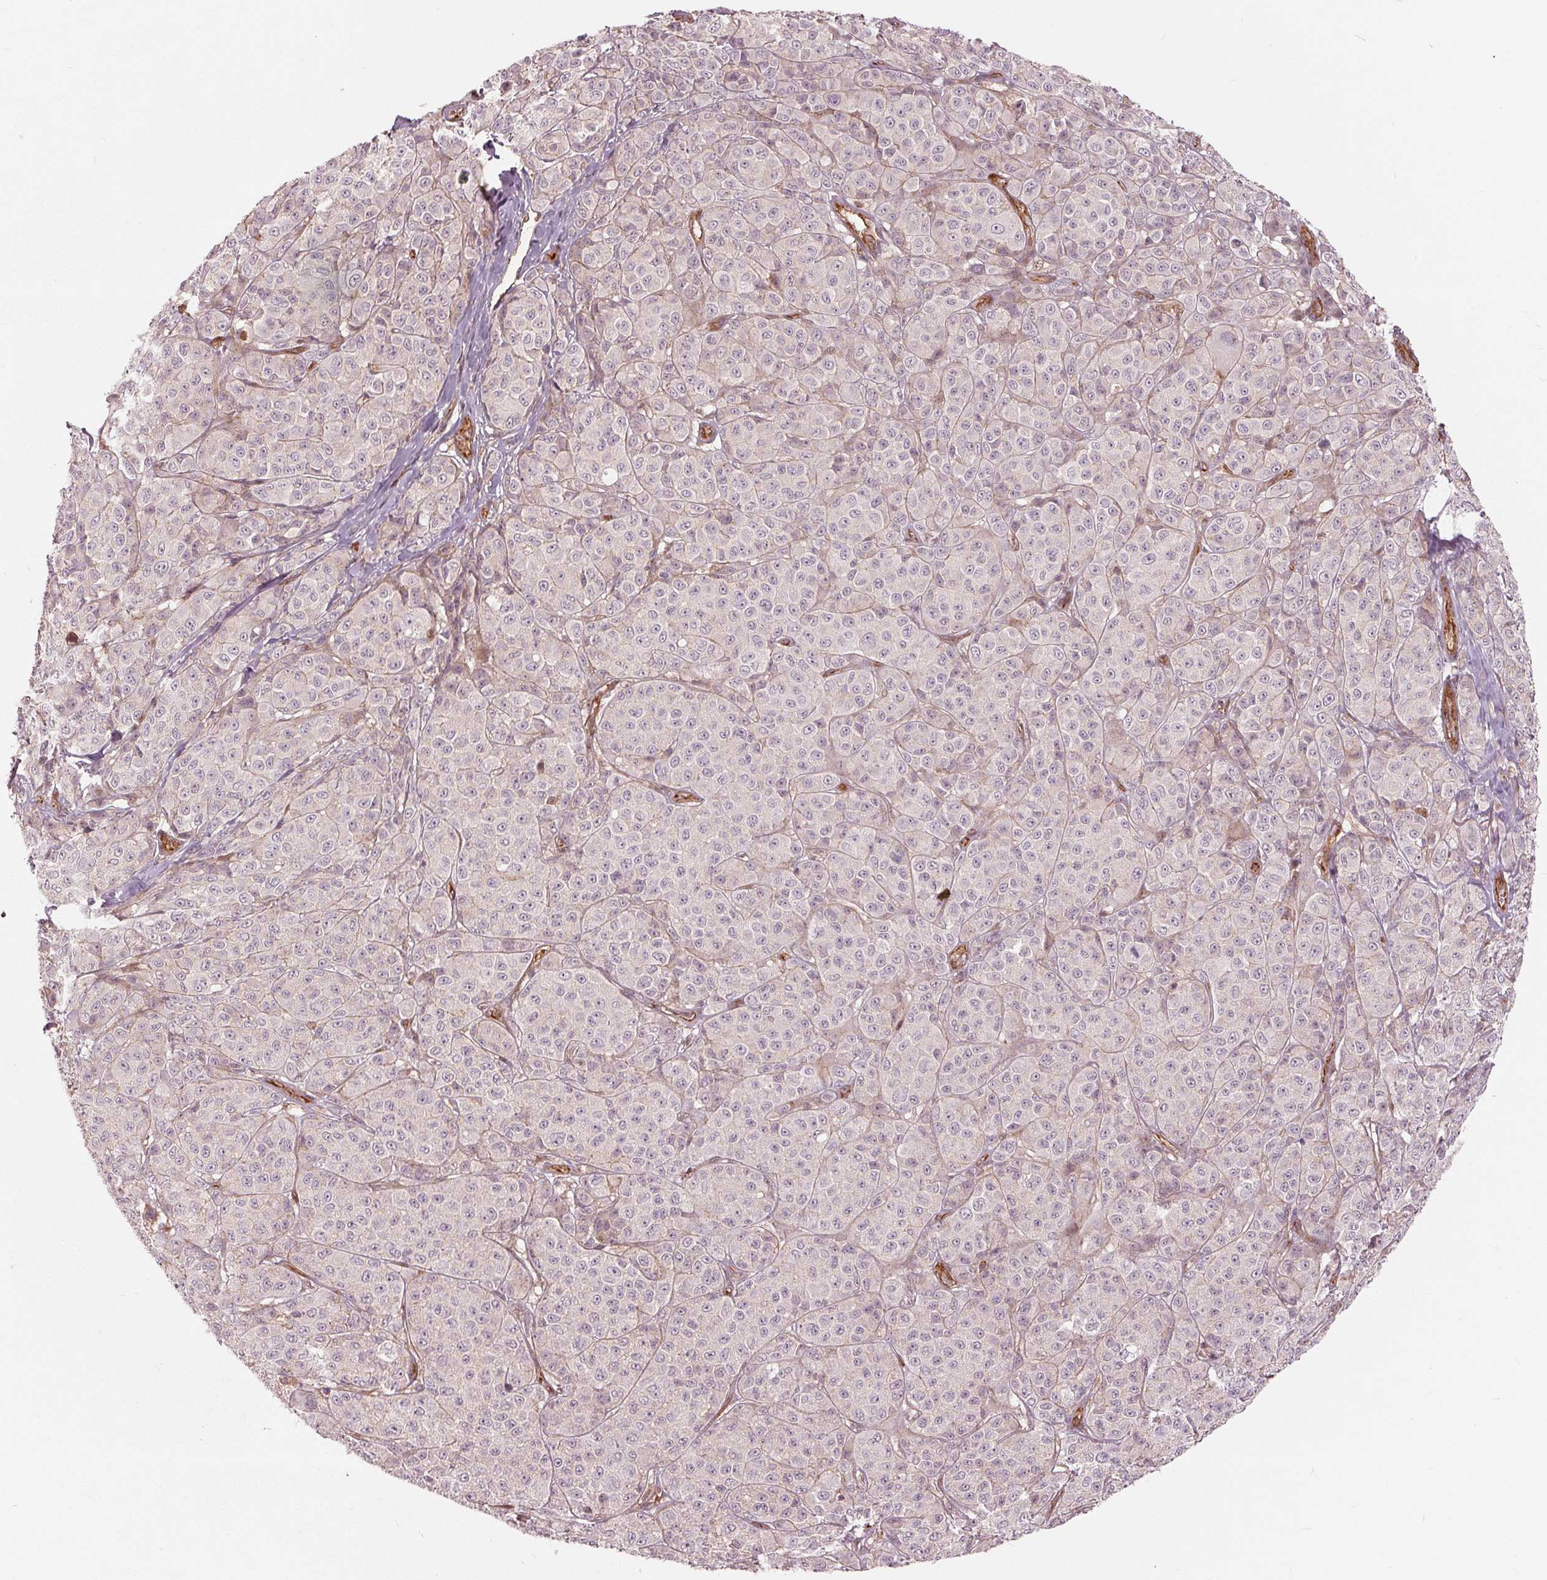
{"staining": {"intensity": "negative", "quantity": "none", "location": "none"}, "tissue": "melanoma", "cell_type": "Tumor cells", "image_type": "cancer", "snomed": [{"axis": "morphology", "description": "Malignant melanoma, NOS"}, {"axis": "topography", "description": "Skin"}], "caption": "Human melanoma stained for a protein using IHC reveals no expression in tumor cells.", "gene": "TXNIP", "patient": {"sex": "male", "age": 89}}